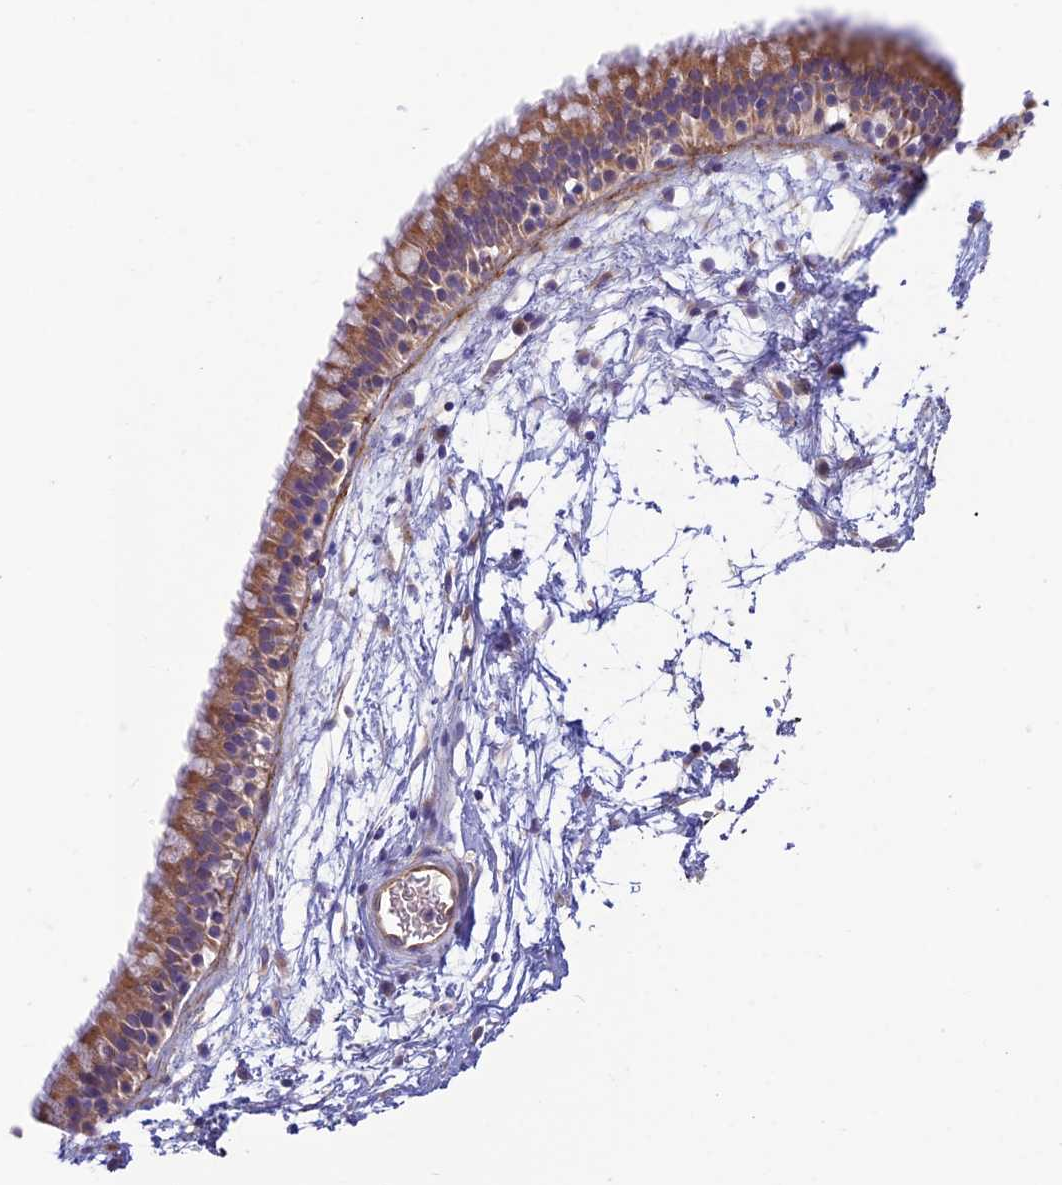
{"staining": {"intensity": "moderate", "quantity": ">75%", "location": "cytoplasmic/membranous"}, "tissue": "nasopharynx", "cell_type": "Respiratory epithelial cells", "image_type": "normal", "snomed": [{"axis": "morphology", "description": "Normal tissue, NOS"}, {"axis": "morphology", "description": "Inflammation, NOS"}, {"axis": "topography", "description": "Nasopharynx"}], "caption": "Nasopharynx stained with a brown dye demonstrates moderate cytoplasmic/membranous positive expression in approximately >75% of respiratory epithelial cells.", "gene": "DUS2", "patient": {"sex": "male", "age": 48}}